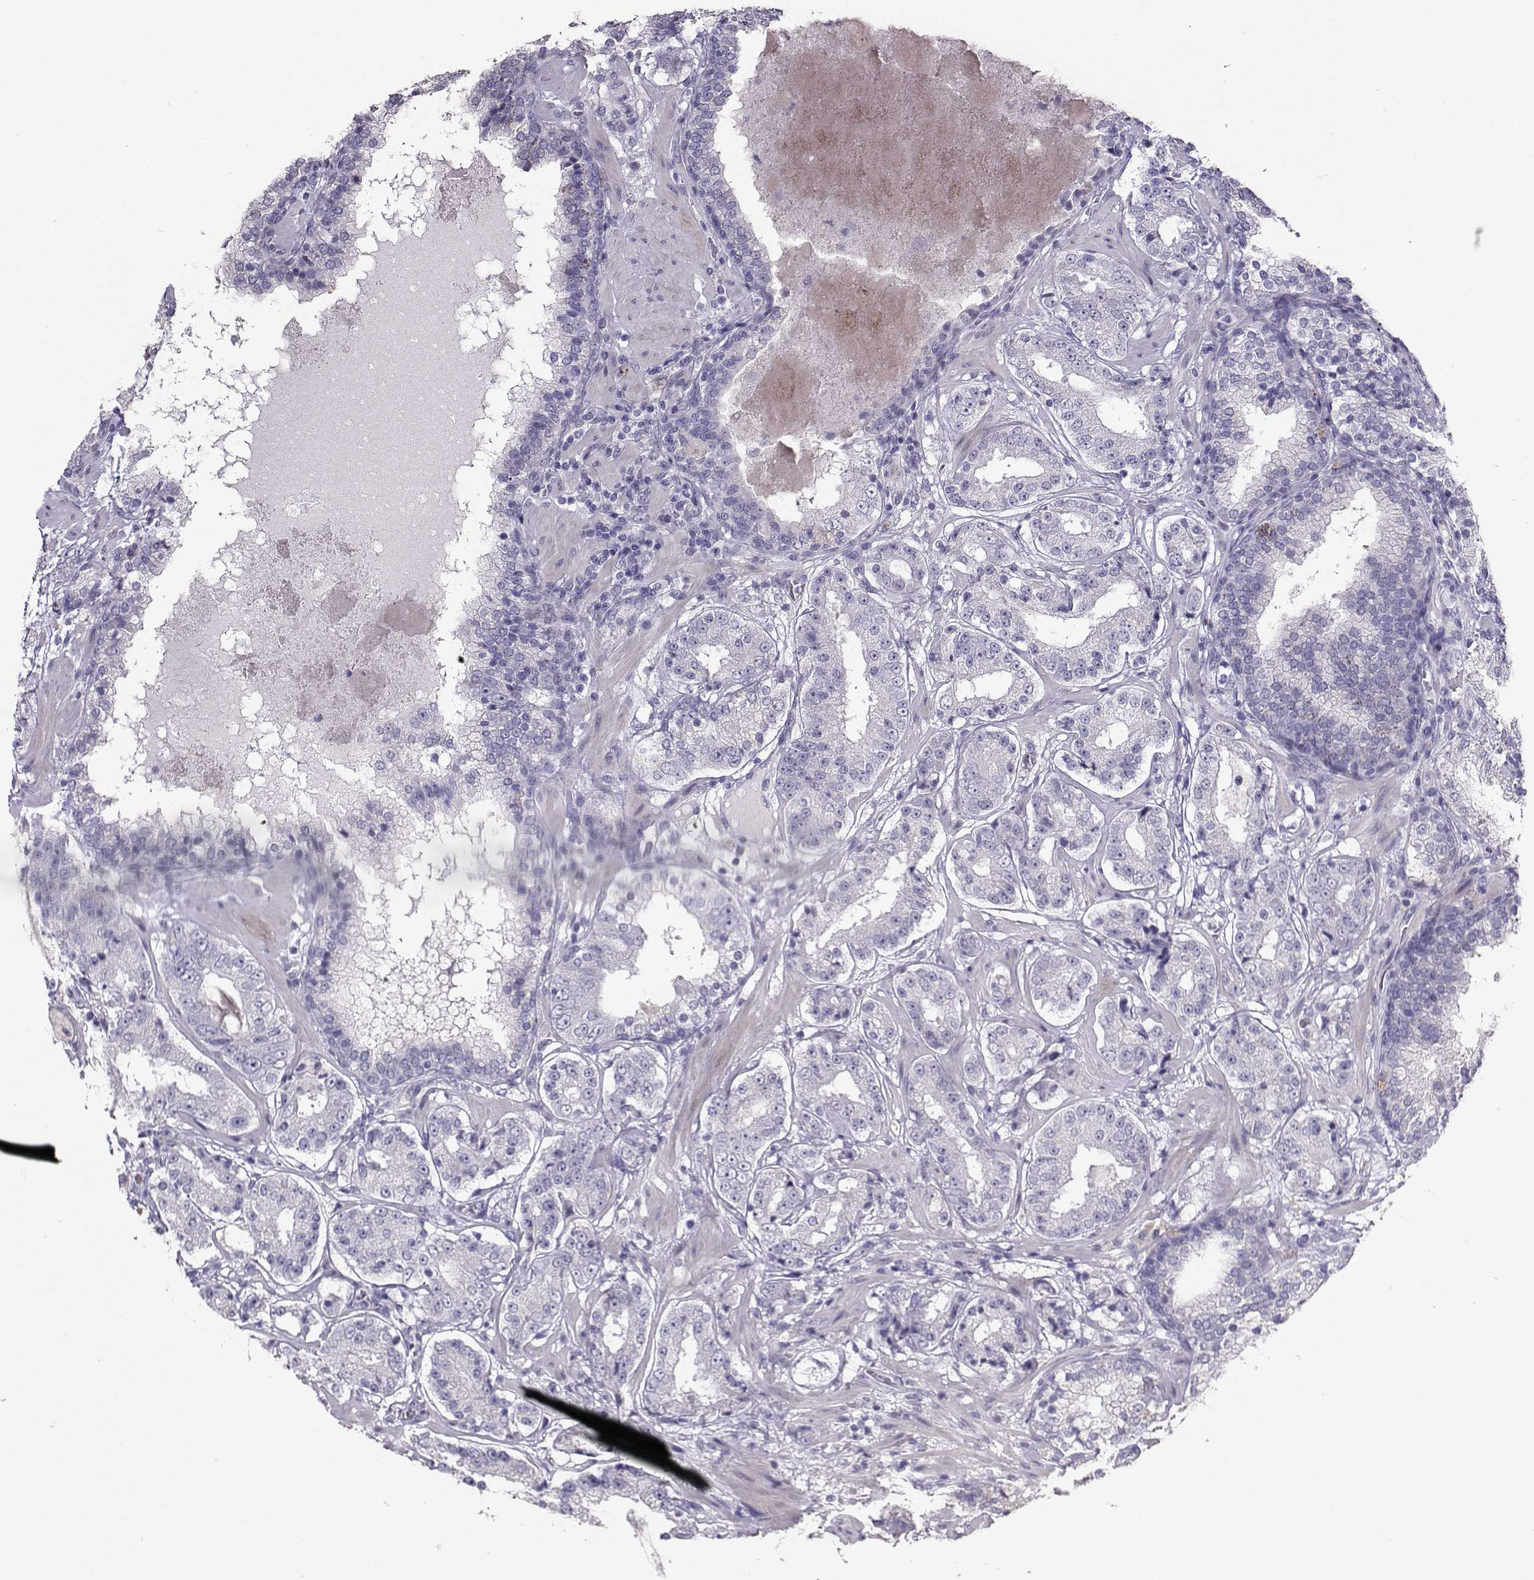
{"staining": {"intensity": "negative", "quantity": "none", "location": "none"}, "tissue": "prostate cancer", "cell_type": "Tumor cells", "image_type": "cancer", "snomed": [{"axis": "morphology", "description": "Adenocarcinoma, Low grade"}, {"axis": "topography", "description": "Prostate"}], "caption": "A photomicrograph of prostate adenocarcinoma (low-grade) stained for a protein reveals no brown staining in tumor cells.", "gene": "CARTPT", "patient": {"sex": "male", "age": 60}}